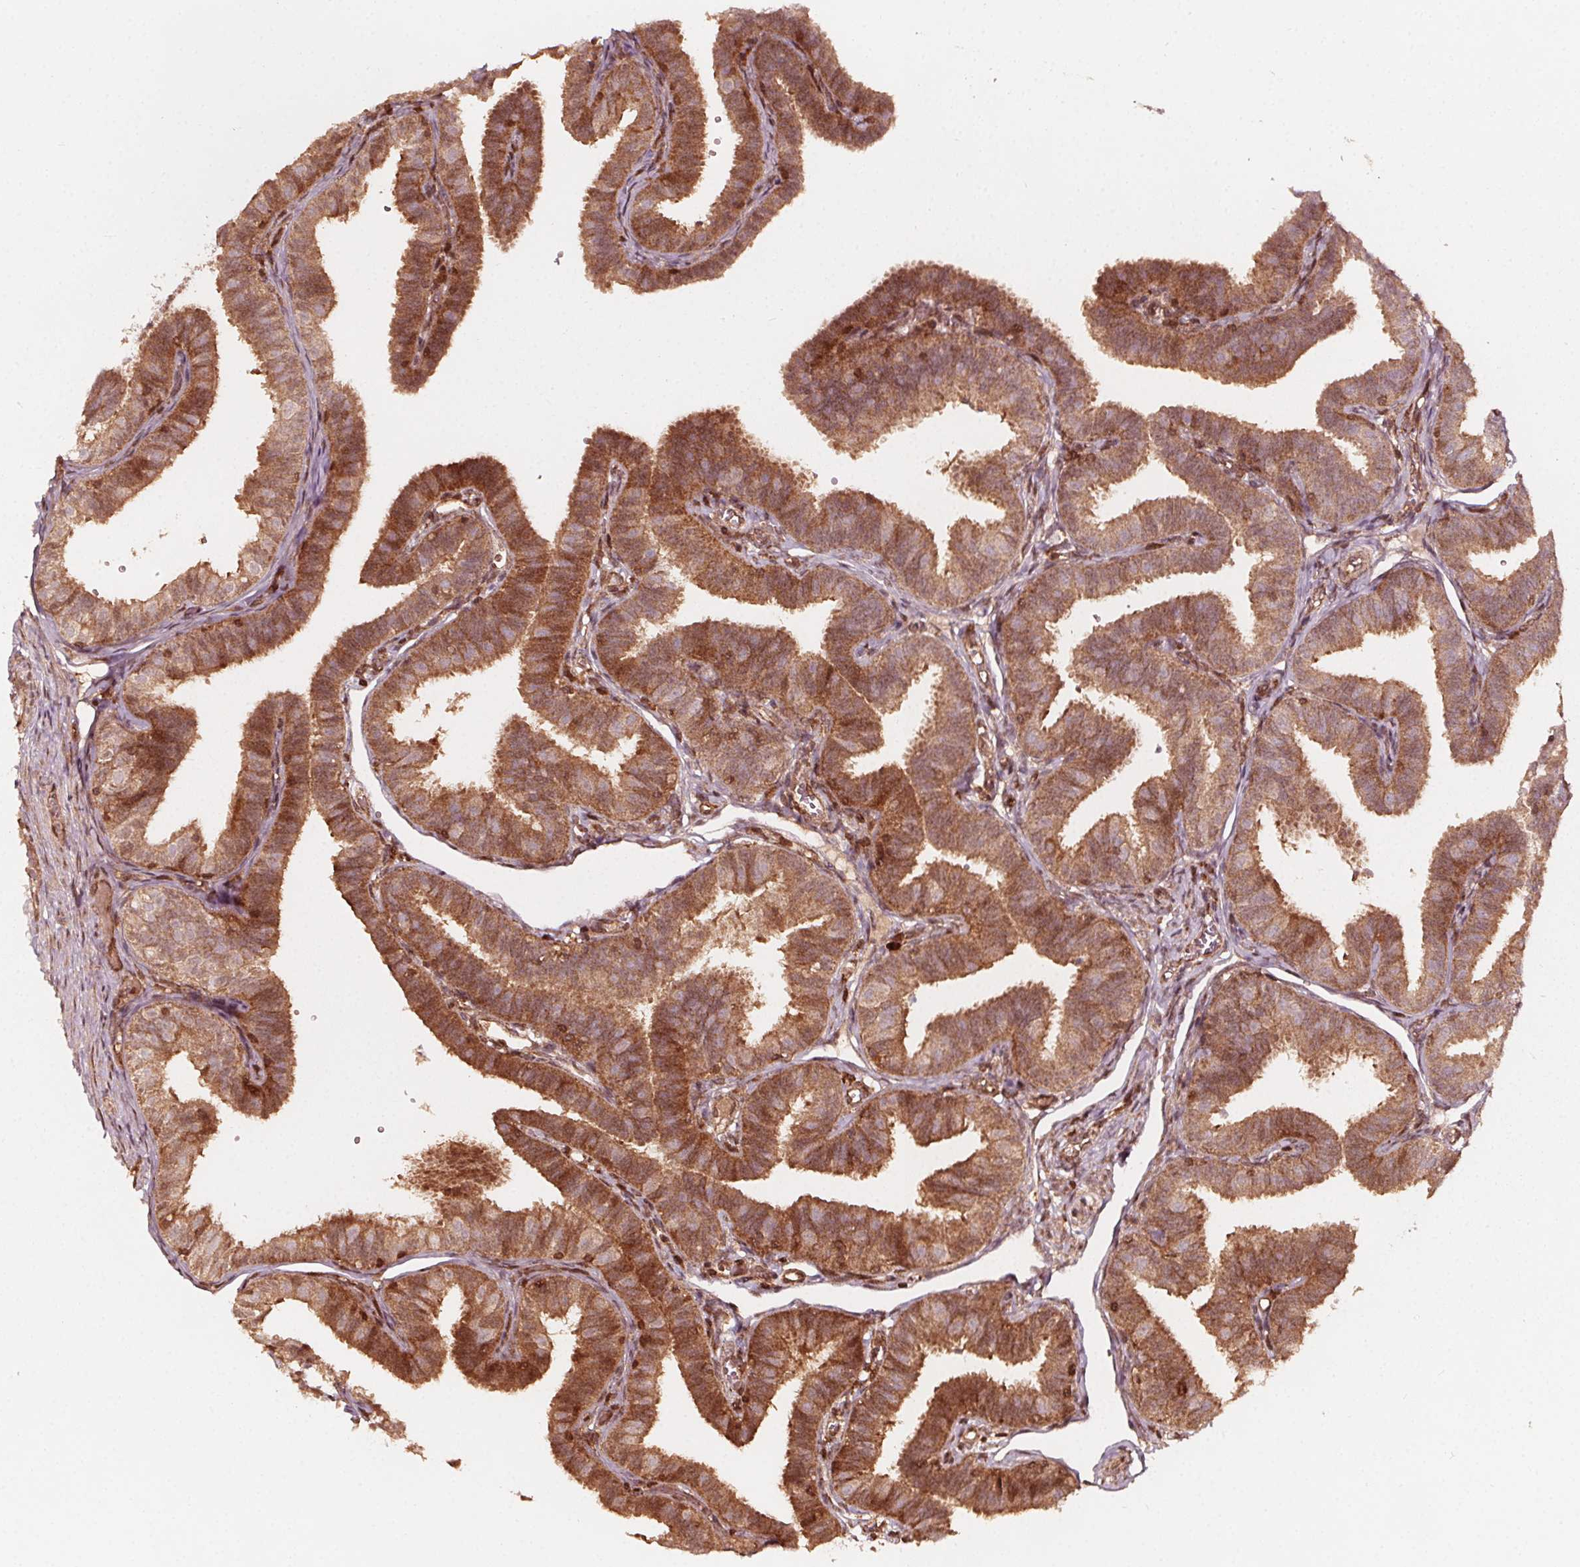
{"staining": {"intensity": "moderate", "quantity": ">75%", "location": "cytoplasmic/membranous"}, "tissue": "fallopian tube", "cell_type": "Glandular cells", "image_type": "normal", "snomed": [{"axis": "morphology", "description": "Normal tissue, NOS"}, {"axis": "topography", "description": "Fallopian tube"}], "caption": "Fallopian tube stained with DAB (3,3'-diaminobenzidine) immunohistochemistry reveals medium levels of moderate cytoplasmic/membranous positivity in about >75% of glandular cells. (IHC, brightfield microscopy, high magnification).", "gene": "AIP", "patient": {"sex": "female", "age": 25}}